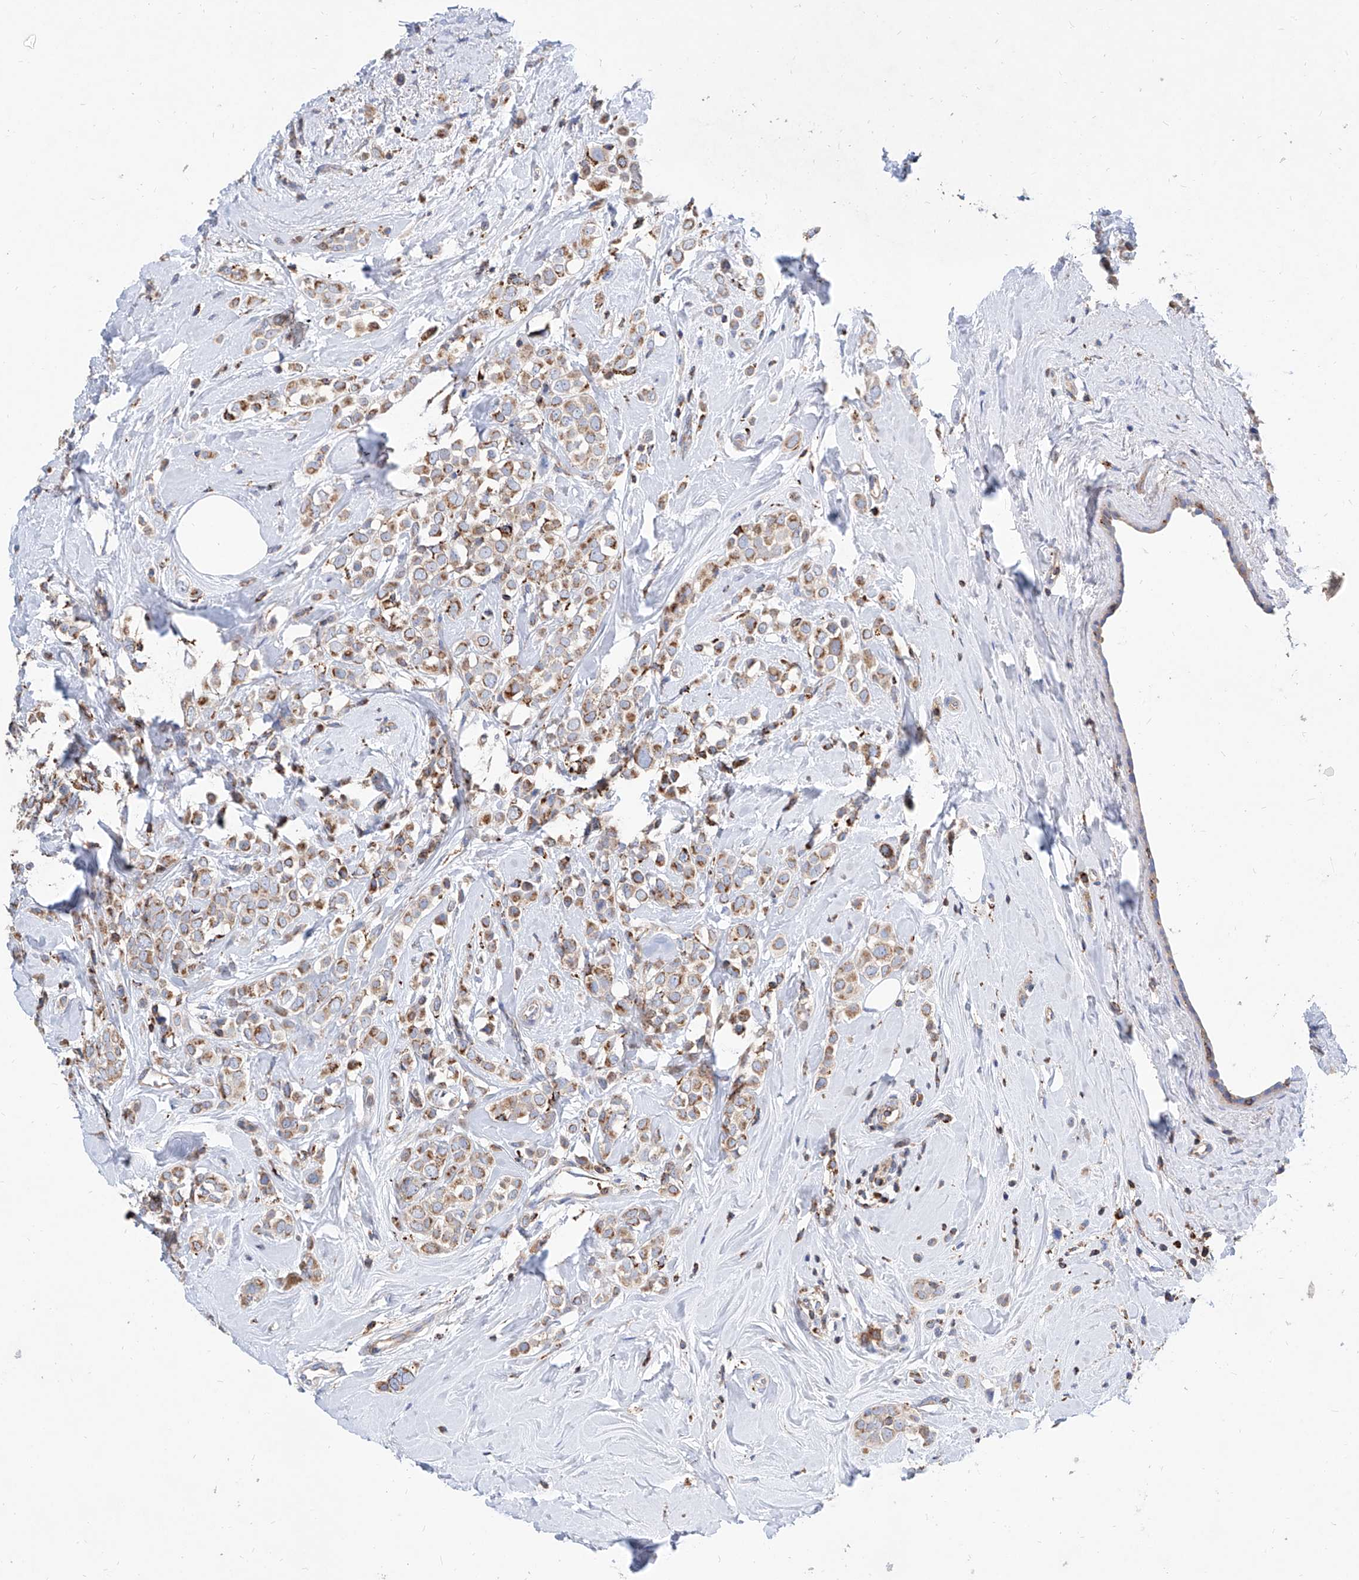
{"staining": {"intensity": "moderate", "quantity": ">75%", "location": "cytoplasmic/membranous"}, "tissue": "breast cancer", "cell_type": "Tumor cells", "image_type": "cancer", "snomed": [{"axis": "morphology", "description": "Lobular carcinoma"}, {"axis": "topography", "description": "Breast"}], "caption": "A medium amount of moderate cytoplasmic/membranous staining is seen in about >75% of tumor cells in breast lobular carcinoma tissue.", "gene": "CPNE5", "patient": {"sex": "female", "age": 47}}